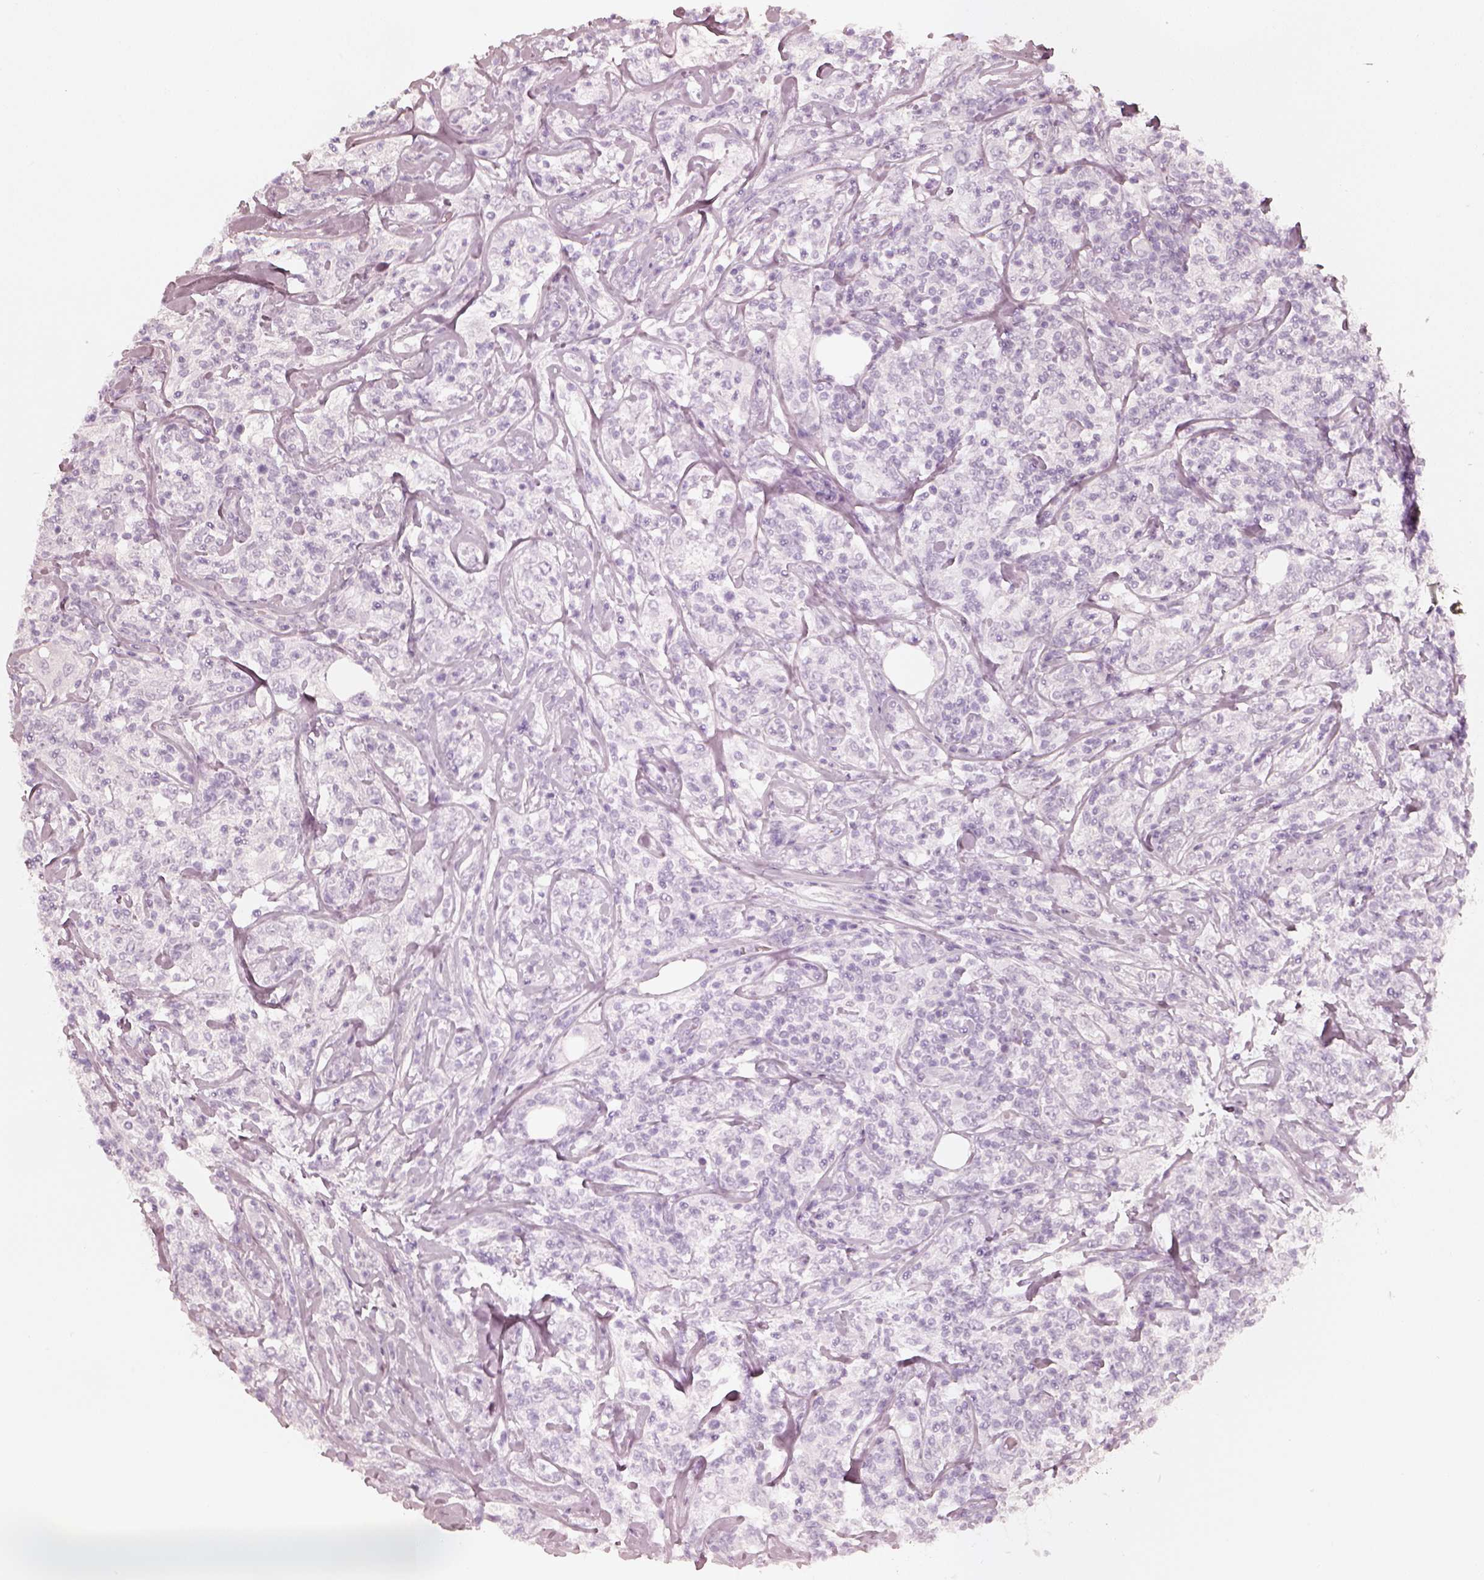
{"staining": {"intensity": "negative", "quantity": "none", "location": "none"}, "tissue": "lymphoma", "cell_type": "Tumor cells", "image_type": "cancer", "snomed": [{"axis": "morphology", "description": "Malignant lymphoma, non-Hodgkin's type, High grade"}, {"axis": "topography", "description": "Lymph node"}], "caption": "A micrograph of lymphoma stained for a protein demonstrates no brown staining in tumor cells.", "gene": "KRT72", "patient": {"sex": "female", "age": 84}}